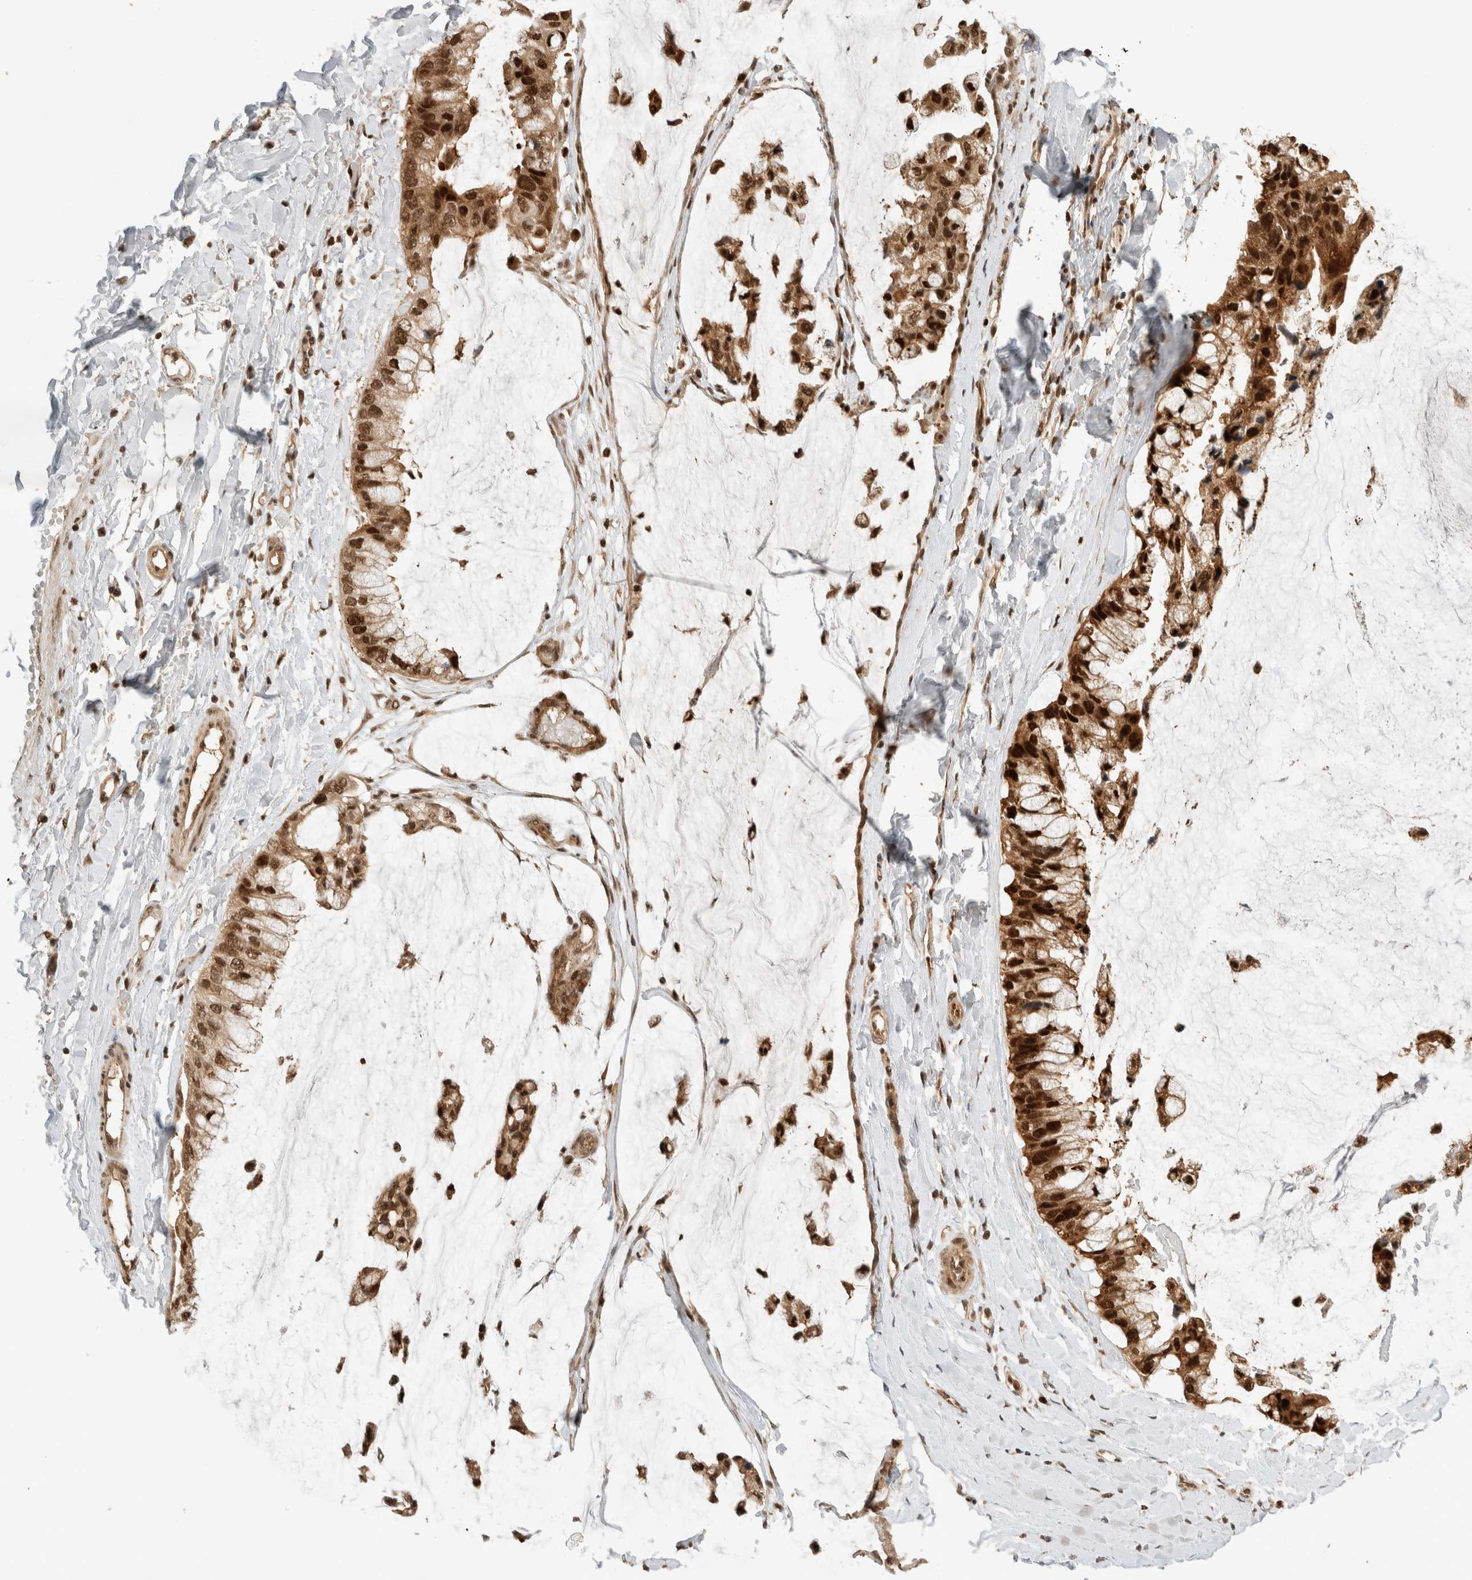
{"staining": {"intensity": "strong", "quantity": ">75%", "location": "cytoplasmic/membranous,nuclear"}, "tissue": "ovarian cancer", "cell_type": "Tumor cells", "image_type": "cancer", "snomed": [{"axis": "morphology", "description": "Cystadenocarcinoma, mucinous, NOS"}, {"axis": "topography", "description": "Ovary"}], "caption": "The micrograph shows staining of ovarian cancer (mucinous cystadenocarcinoma), revealing strong cytoplasmic/membranous and nuclear protein staining (brown color) within tumor cells. (DAB (3,3'-diaminobenzidine) = brown stain, brightfield microscopy at high magnification).", "gene": "SNRNP40", "patient": {"sex": "female", "age": 39}}